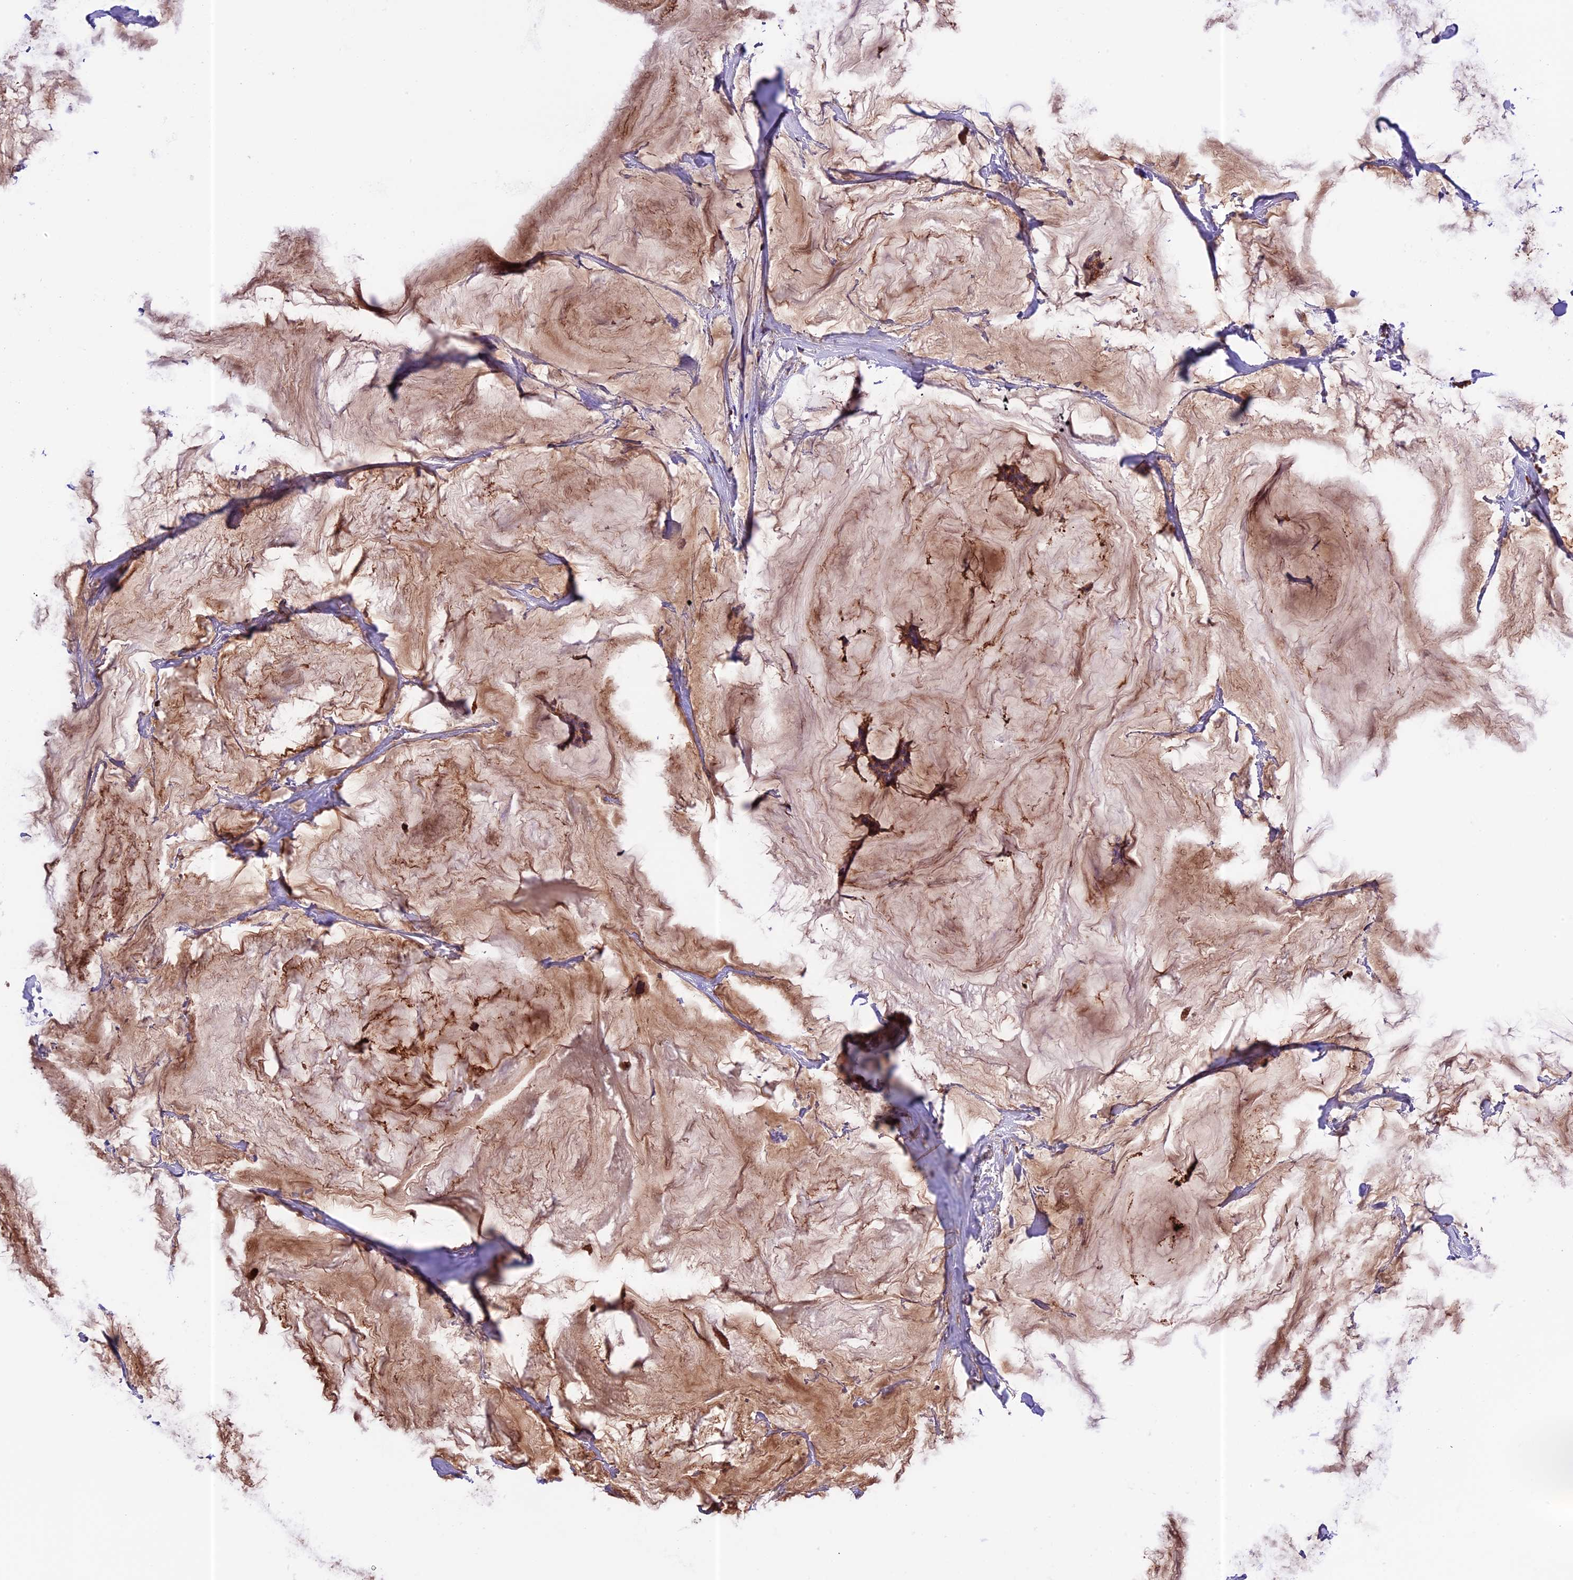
{"staining": {"intensity": "moderate", "quantity": ">75%", "location": "cytoplasmic/membranous"}, "tissue": "breast cancer", "cell_type": "Tumor cells", "image_type": "cancer", "snomed": [{"axis": "morphology", "description": "Duct carcinoma"}, {"axis": "topography", "description": "Breast"}], "caption": "Tumor cells demonstrate medium levels of moderate cytoplasmic/membranous expression in approximately >75% of cells in breast invasive ductal carcinoma.", "gene": "METTL22", "patient": {"sex": "female", "age": 93}}